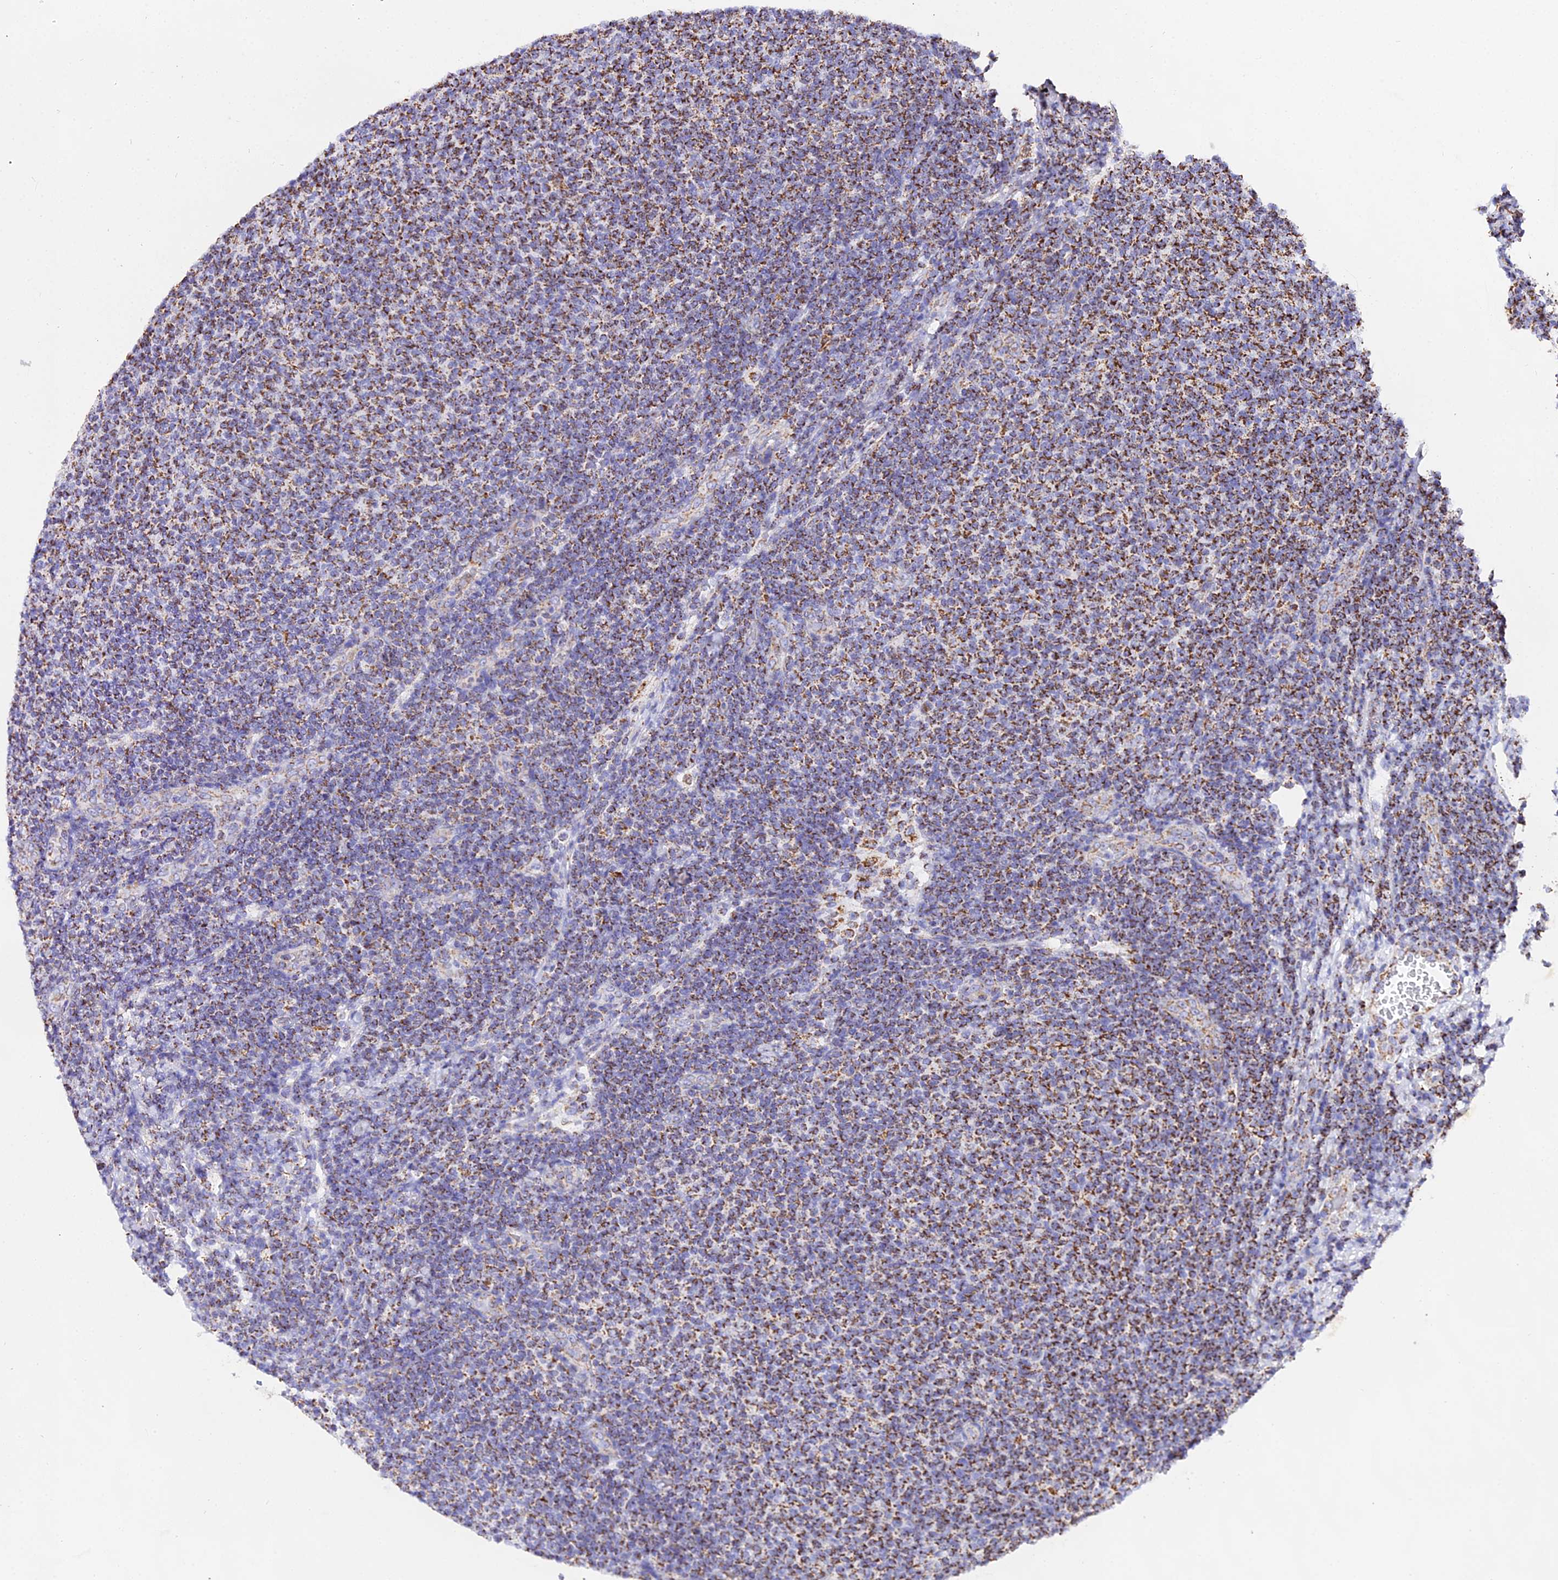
{"staining": {"intensity": "strong", "quantity": ">75%", "location": "cytoplasmic/membranous"}, "tissue": "lymphoma", "cell_type": "Tumor cells", "image_type": "cancer", "snomed": [{"axis": "morphology", "description": "Malignant lymphoma, non-Hodgkin's type, Low grade"}, {"axis": "topography", "description": "Lymph node"}], "caption": "Approximately >75% of tumor cells in human lymphoma reveal strong cytoplasmic/membranous protein staining as visualized by brown immunohistochemical staining.", "gene": "ATP5PD", "patient": {"sex": "male", "age": 66}}